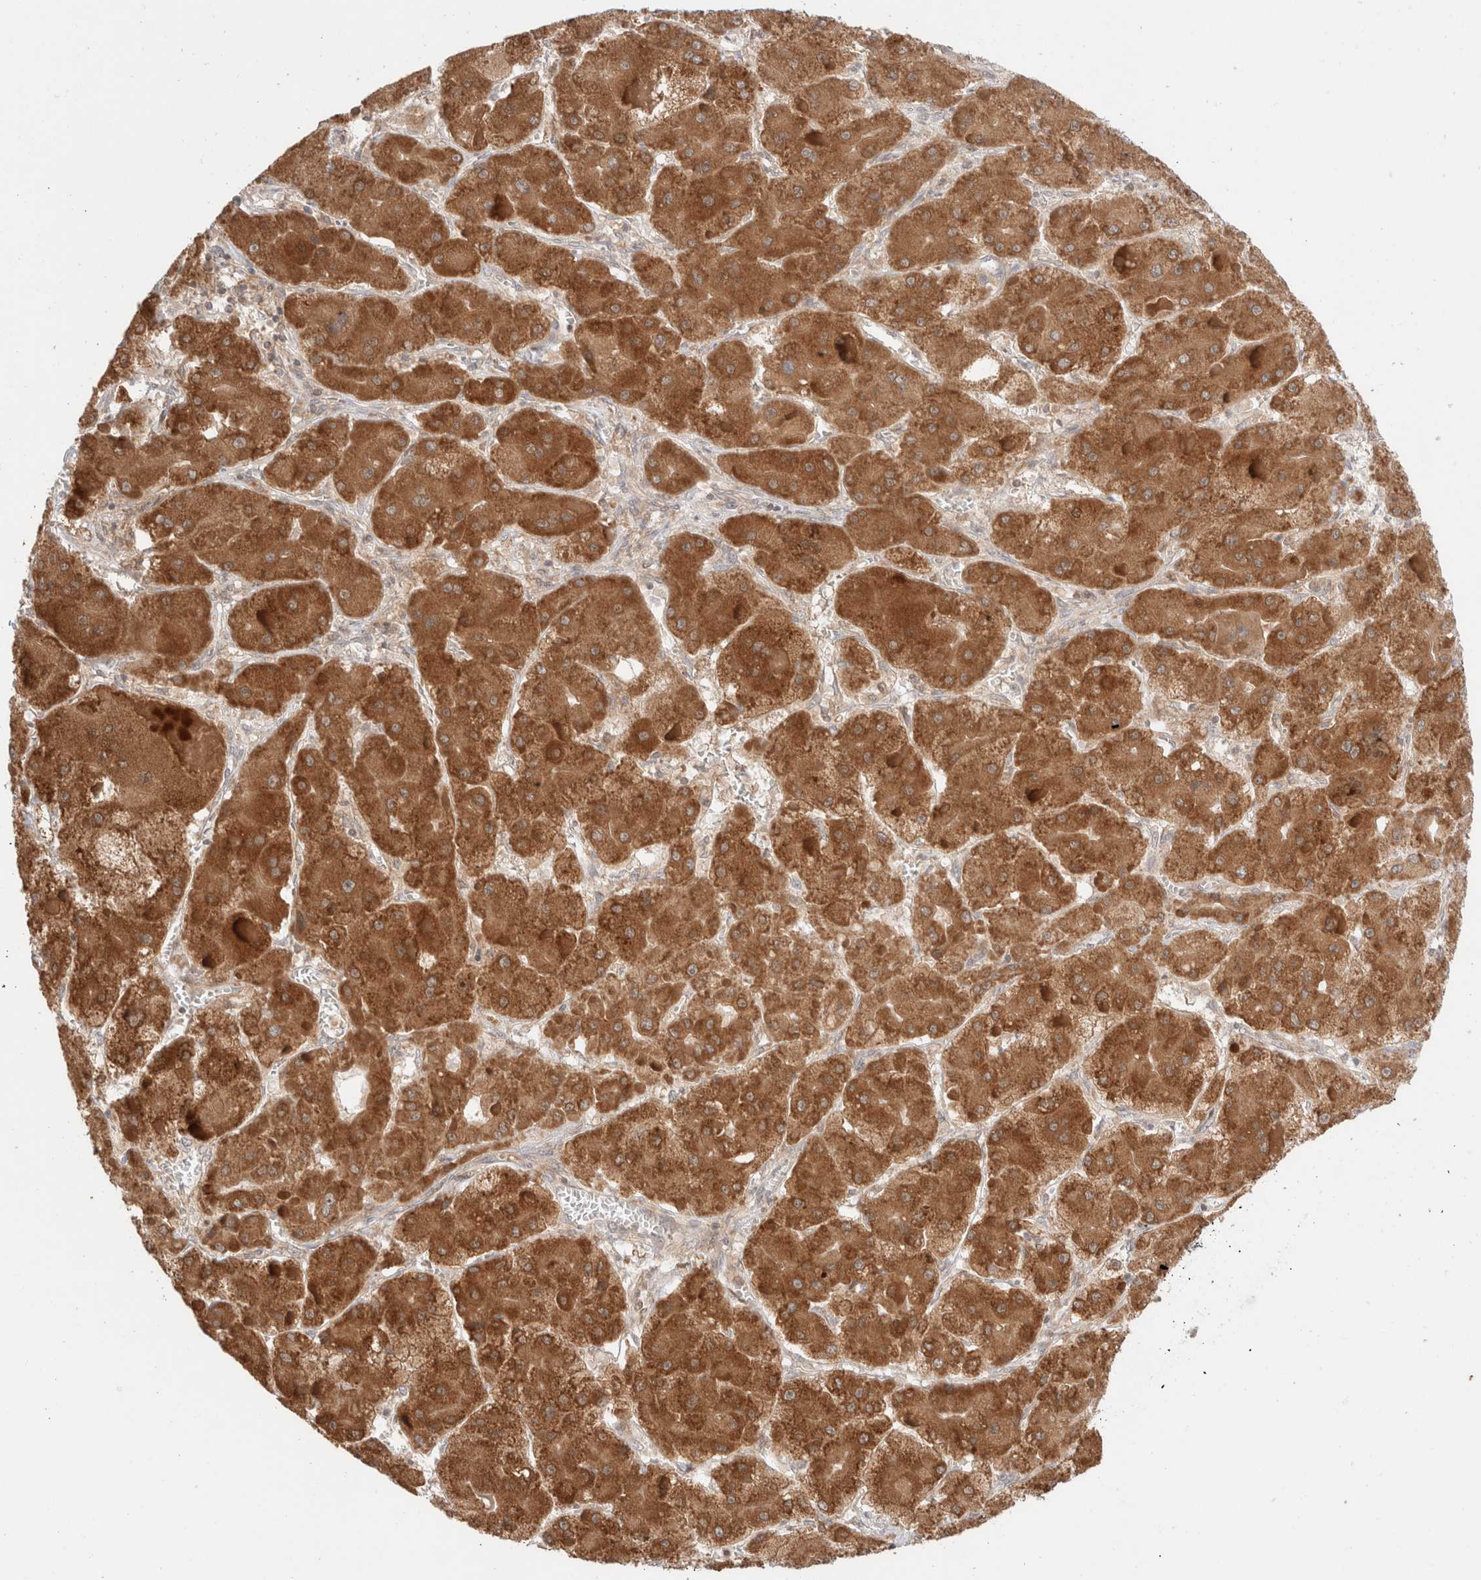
{"staining": {"intensity": "moderate", "quantity": ">75%", "location": "cytoplasmic/membranous"}, "tissue": "liver cancer", "cell_type": "Tumor cells", "image_type": "cancer", "snomed": [{"axis": "morphology", "description": "Carcinoma, Hepatocellular, NOS"}, {"axis": "topography", "description": "Liver"}], "caption": "A histopathology image showing moderate cytoplasmic/membranous positivity in about >75% of tumor cells in hepatocellular carcinoma (liver), as visualized by brown immunohistochemical staining.", "gene": "XKR4", "patient": {"sex": "female", "age": 73}}